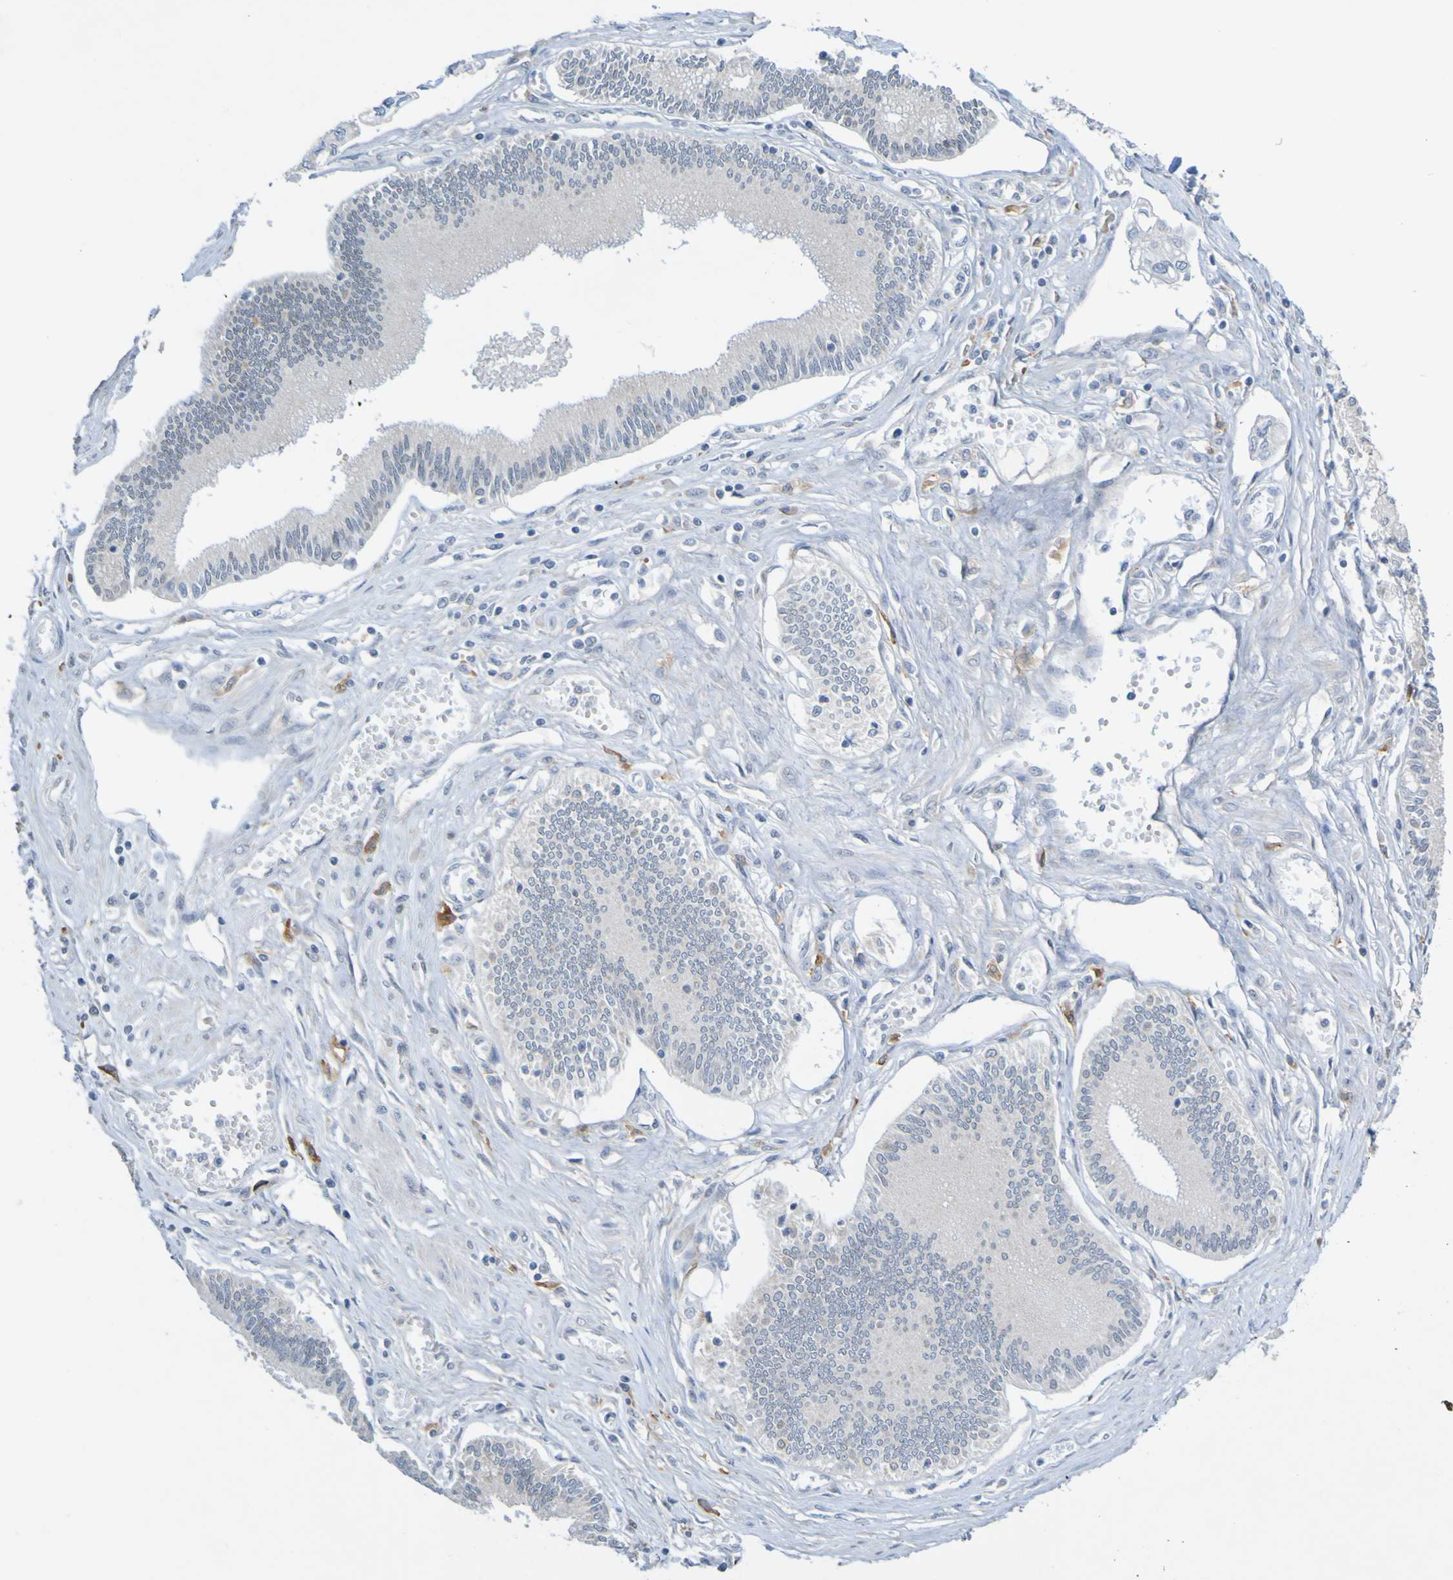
{"staining": {"intensity": "negative", "quantity": "none", "location": "none"}, "tissue": "pancreatic cancer", "cell_type": "Tumor cells", "image_type": "cancer", "snomed": [{"axis": "morphology", "description": "Adenocarcinoma, NOS"}, {"axis": "topography", "description": "Pancreas"}], "caption": "An immunohistochemistry (IHC) photomicrograph of pancreatic cancer is shown. There is no staining in tumor cells of pancreatic cancer.", "gene": "LILRB5", "patient": {"sex": "male", "age": 56}}